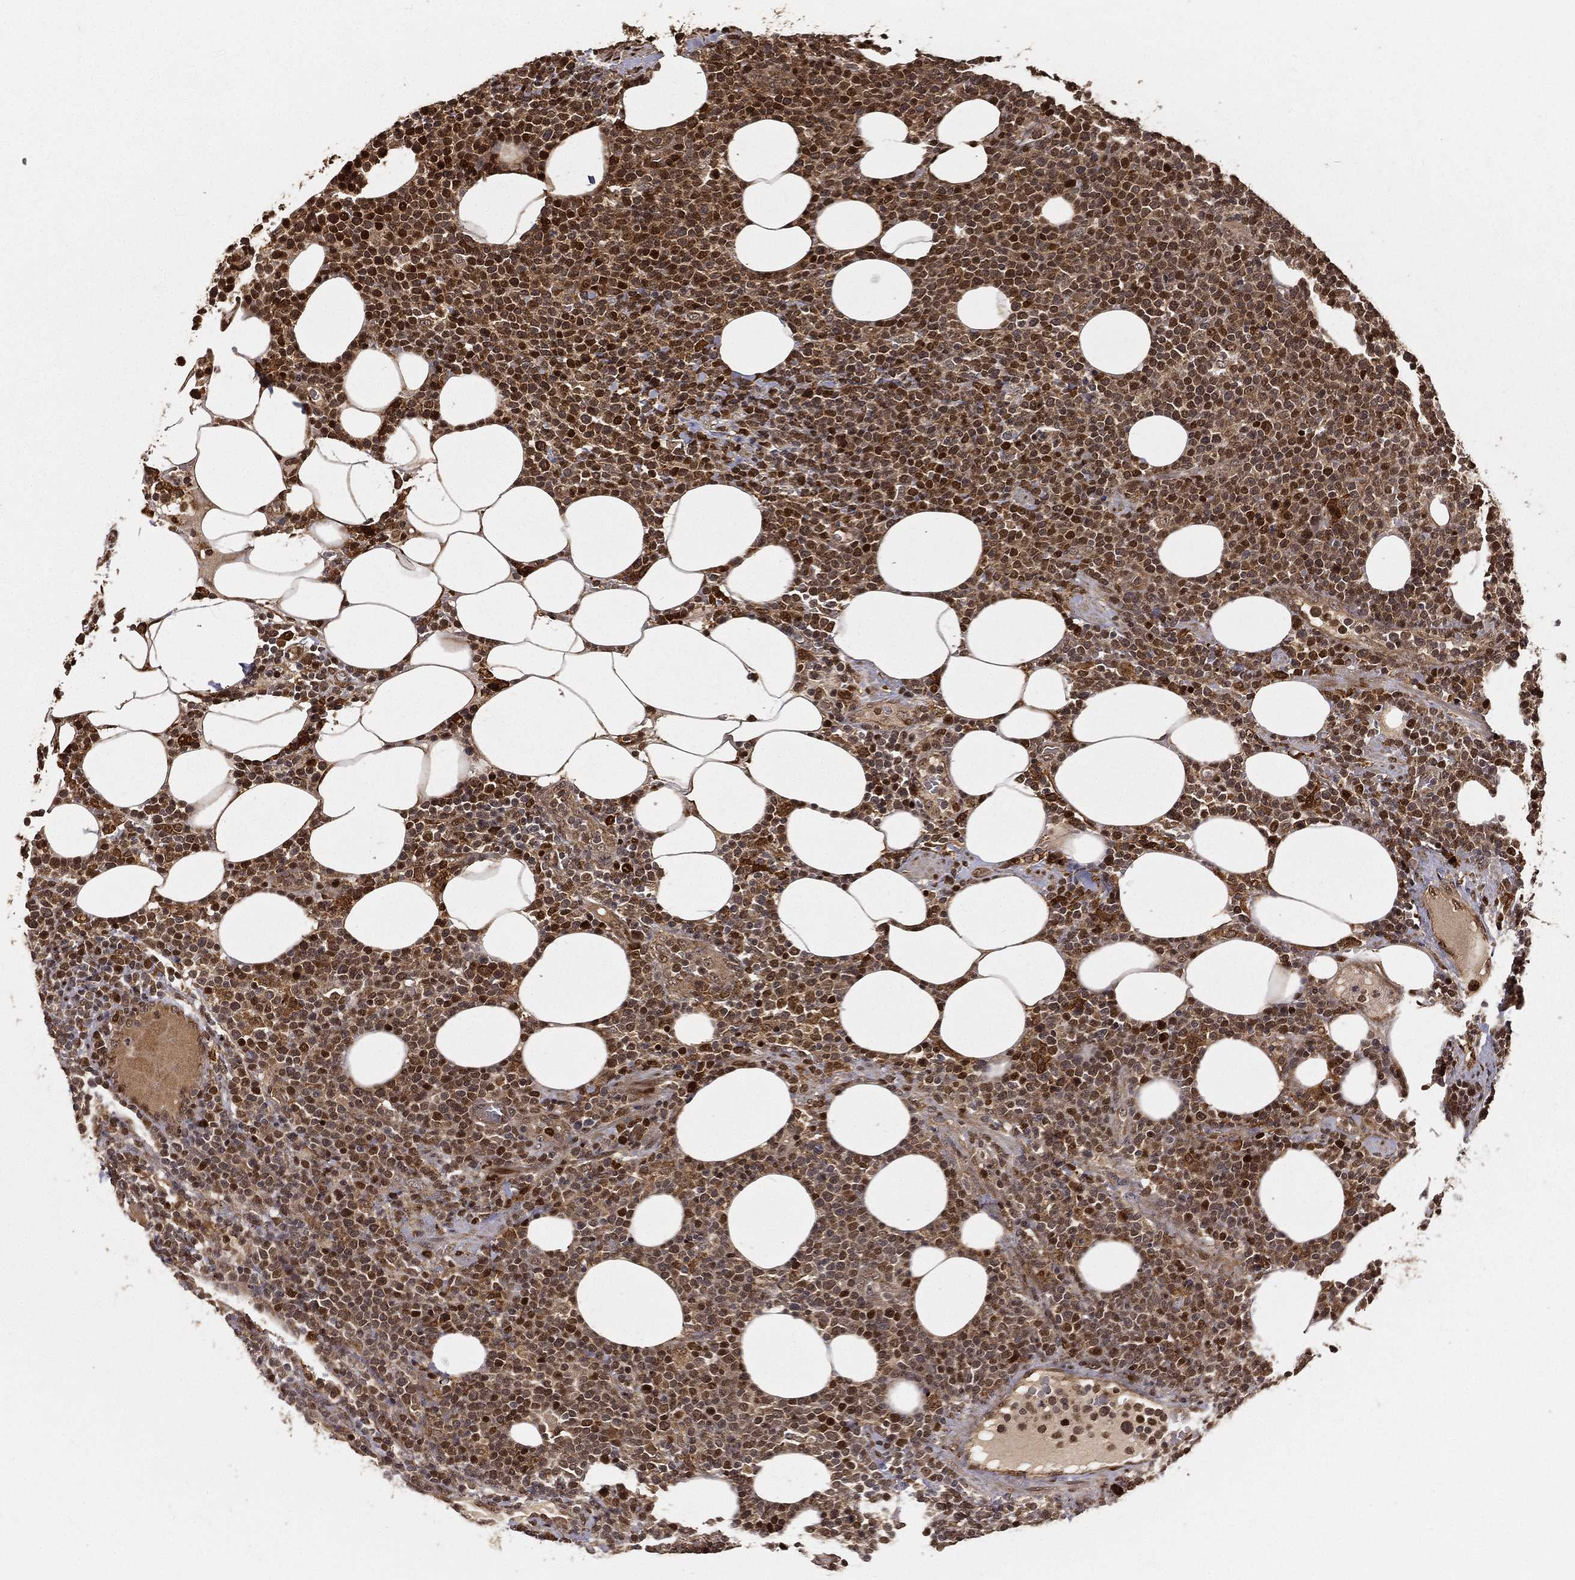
{"staining": {"intensity": "strong", "quantity": "25%-75%", "location": "cytoplasmic/membranous,nuclear"}, "tissue": "lymphoma", "cell_type": "Tumor cells", "image_type": "cancer", "snomed": [{"axis": "morphology", "description": "Malignant lymphoma, non-Hodgkin's type, High grade"}, {"axis": "topography", "description": "Lymph node"}], "caption": "Immunohistochemistry (DAB (3,3'-diaminobenzidine)) staining of human malignant lymphoma, non-Hodgkin's type (high-grade) demonstrates strong cytoplasmic/membranous and nuclear protein positivity in approximately 25%-75% of tumor cells.", "gene": "MAPK1", "patient": {"sex": "male", "age": 61}}